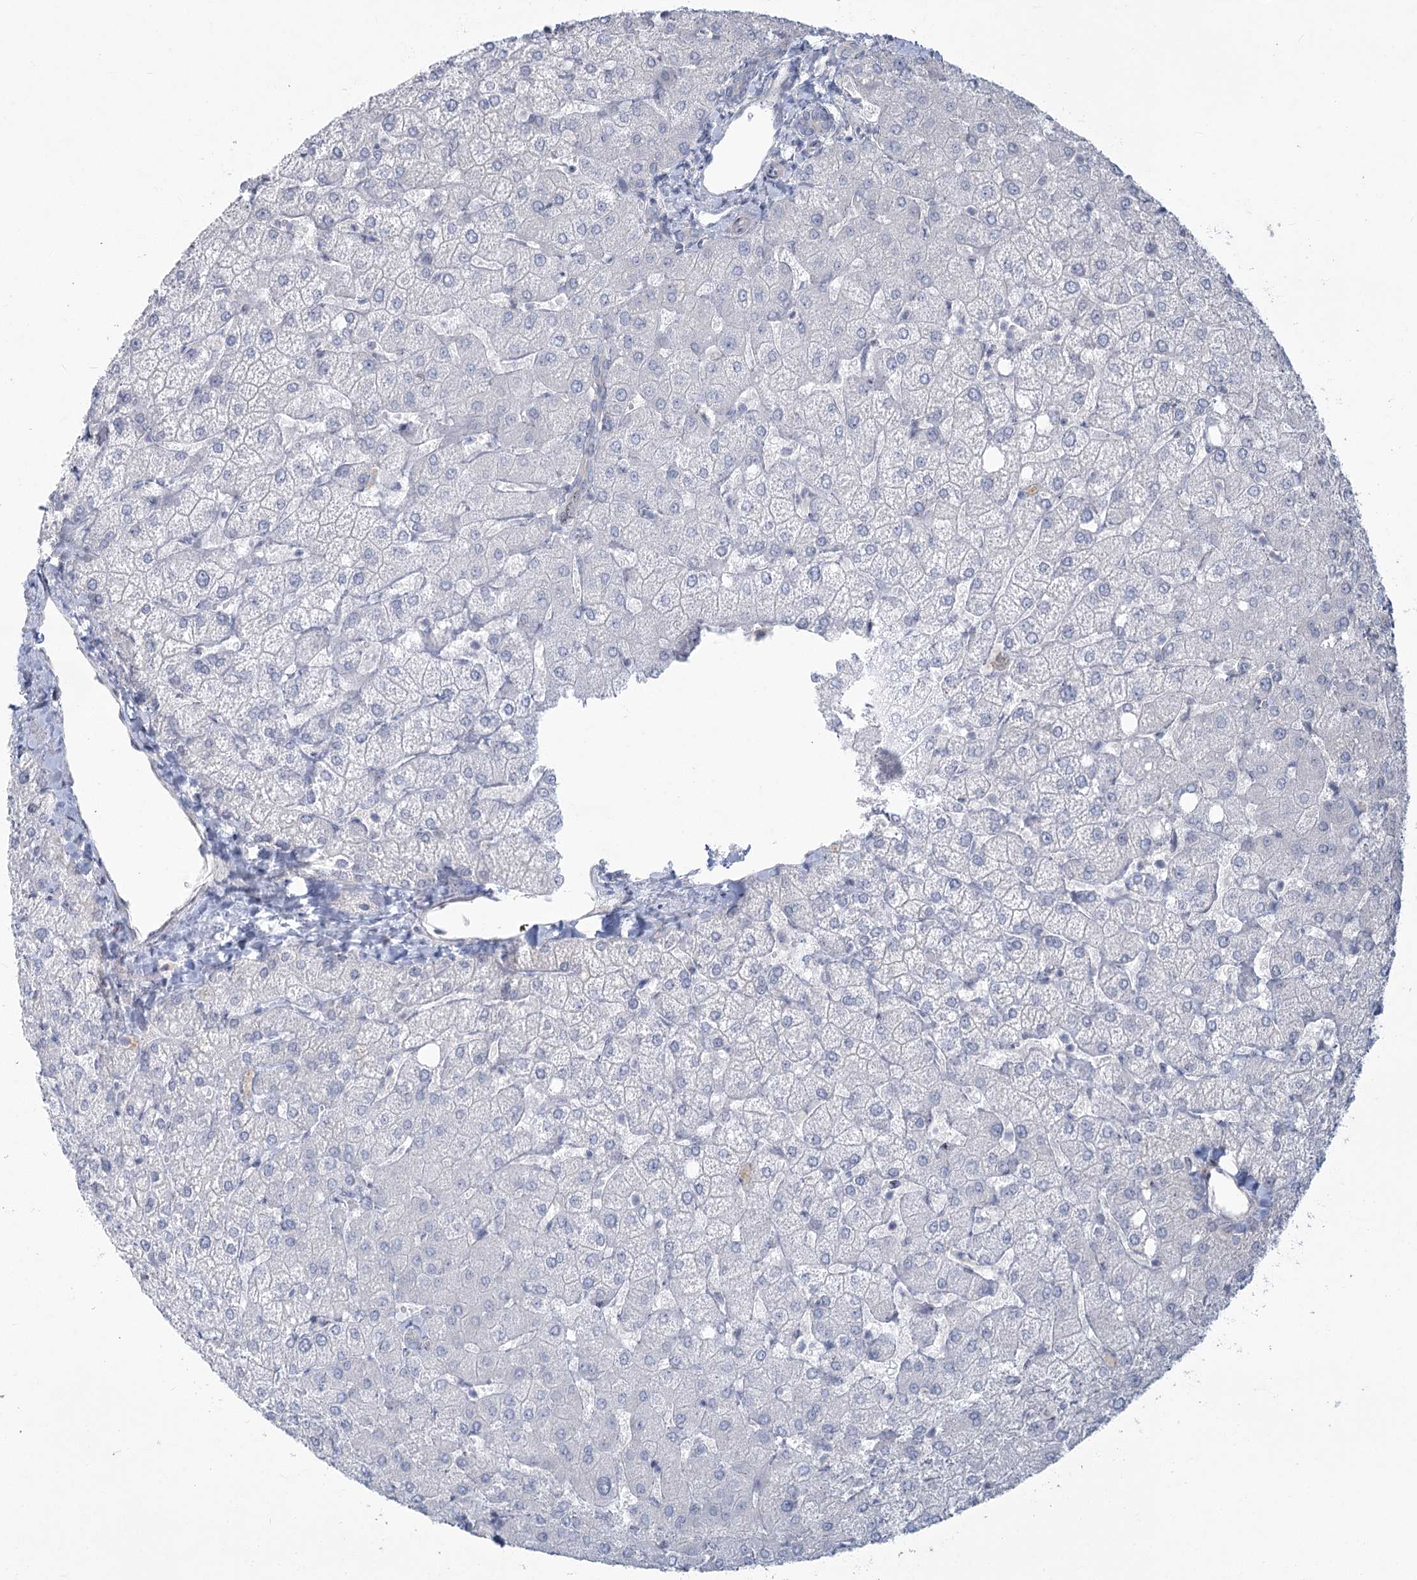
{"staining": {"intensity": "negative", "quantity": "none", "location": "none"}, "tissue": "liver", "cell_type": "Cholangiocytes", "image_type": "normal", "snomed": [{"axis": "morphology", "description": "Normal tissue, NOS"}, {"axis": "topography", "description": "Liver"}], "caption": "A high-resolution image shows immunohistochemistry (IHC) staining of unremarkable liver, which shows no significant staining in cholangiocytes. (DAB IHC with hematoxylin counter stain).", "gene": "ABITRAM", "patient": {"sex": "female", "age": 54}}